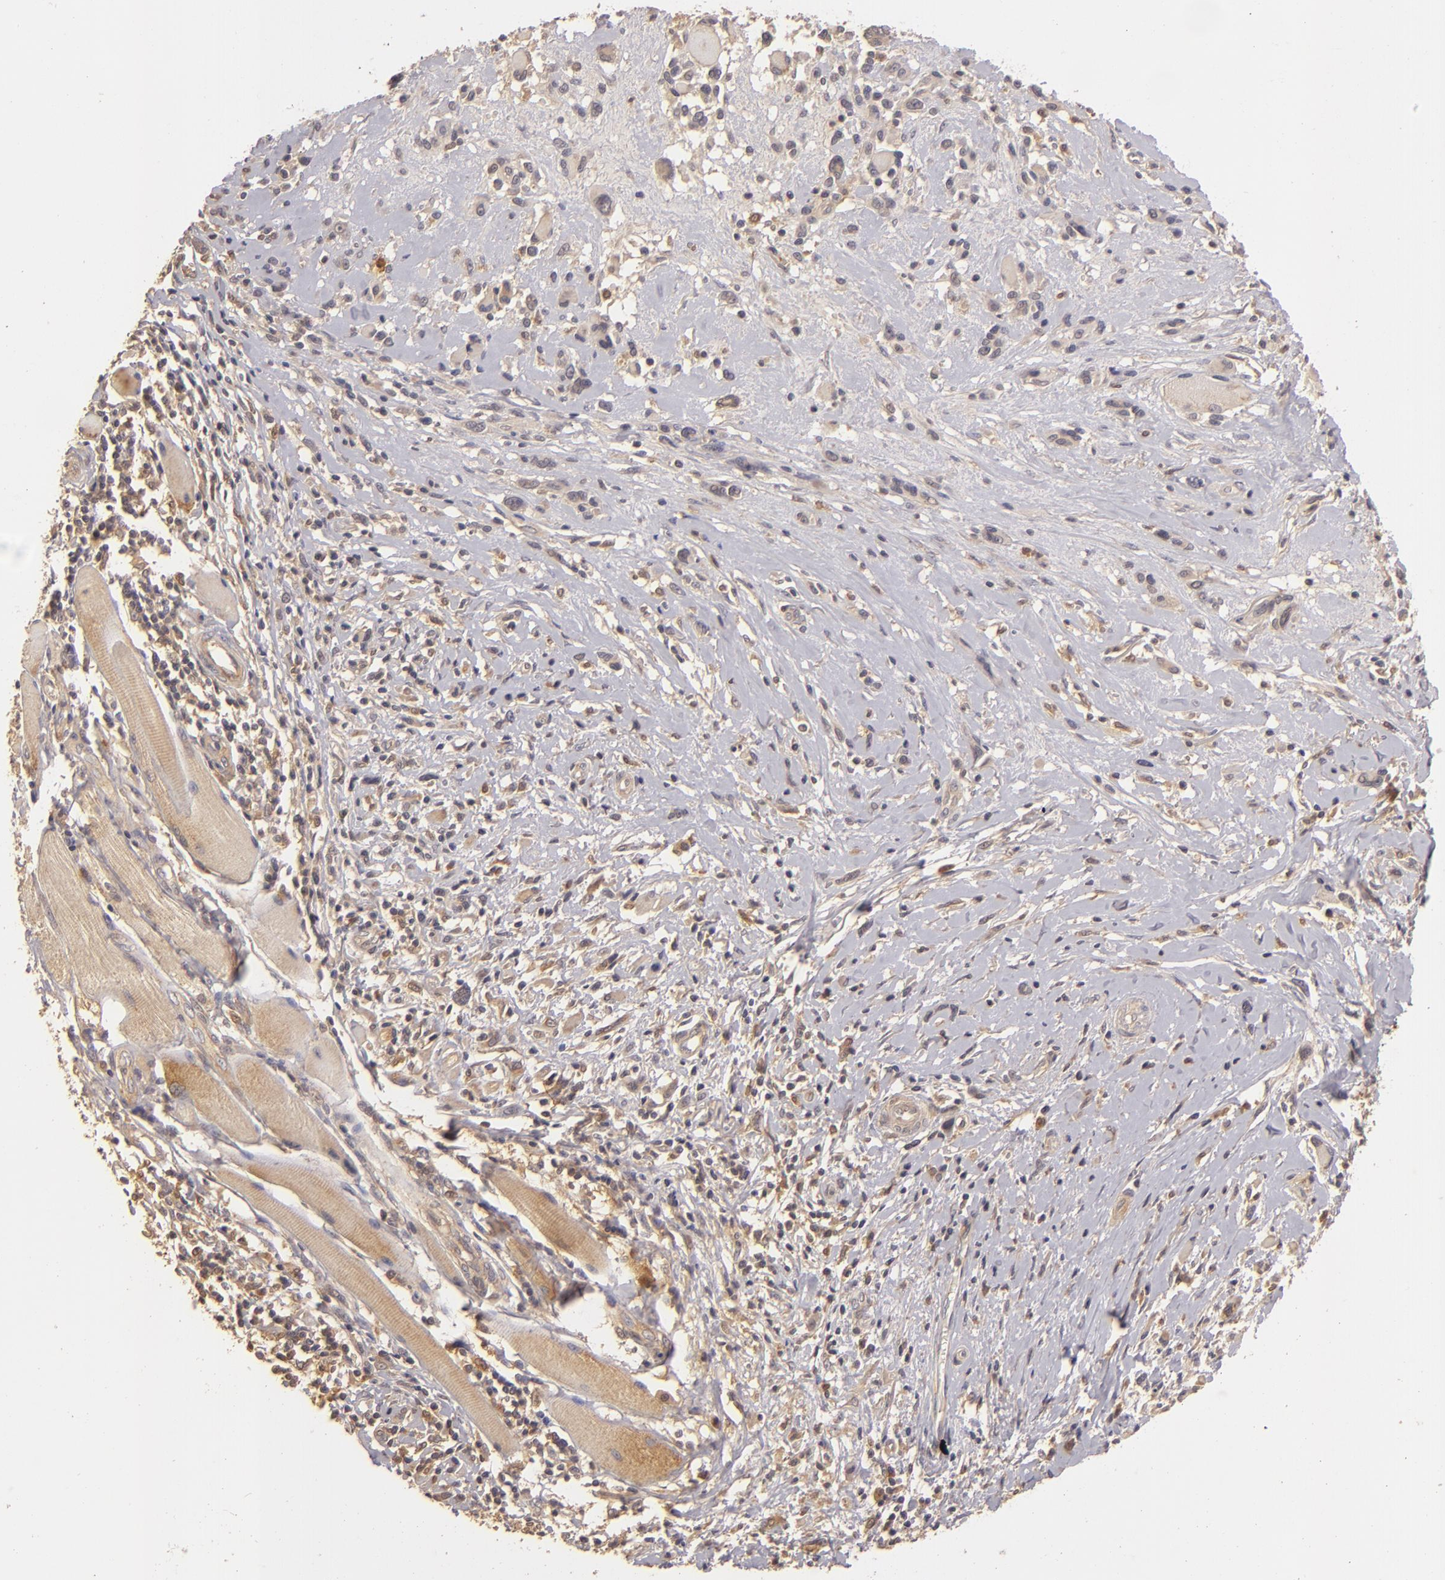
{"staining": {"intensity": "moderate", "quantity": ">75%", "location": "cytoplasmic/membranous"}, "tissue": "melanoma", "cell_type": "Tumor cells", "image_type": "cancer", "snomed": [{"axis": "morphology", "description": "Malignant melanoma, NOS"}, {"axis": "topography", "description": "Skin"}], "caption": "Tumor cells exhibit moderate cytoplasmic/membranous positivity in about >75% of cells in malignant melanoma.", "gene": "PRKCD", "patient": {"sex": "male", "age": 91}}